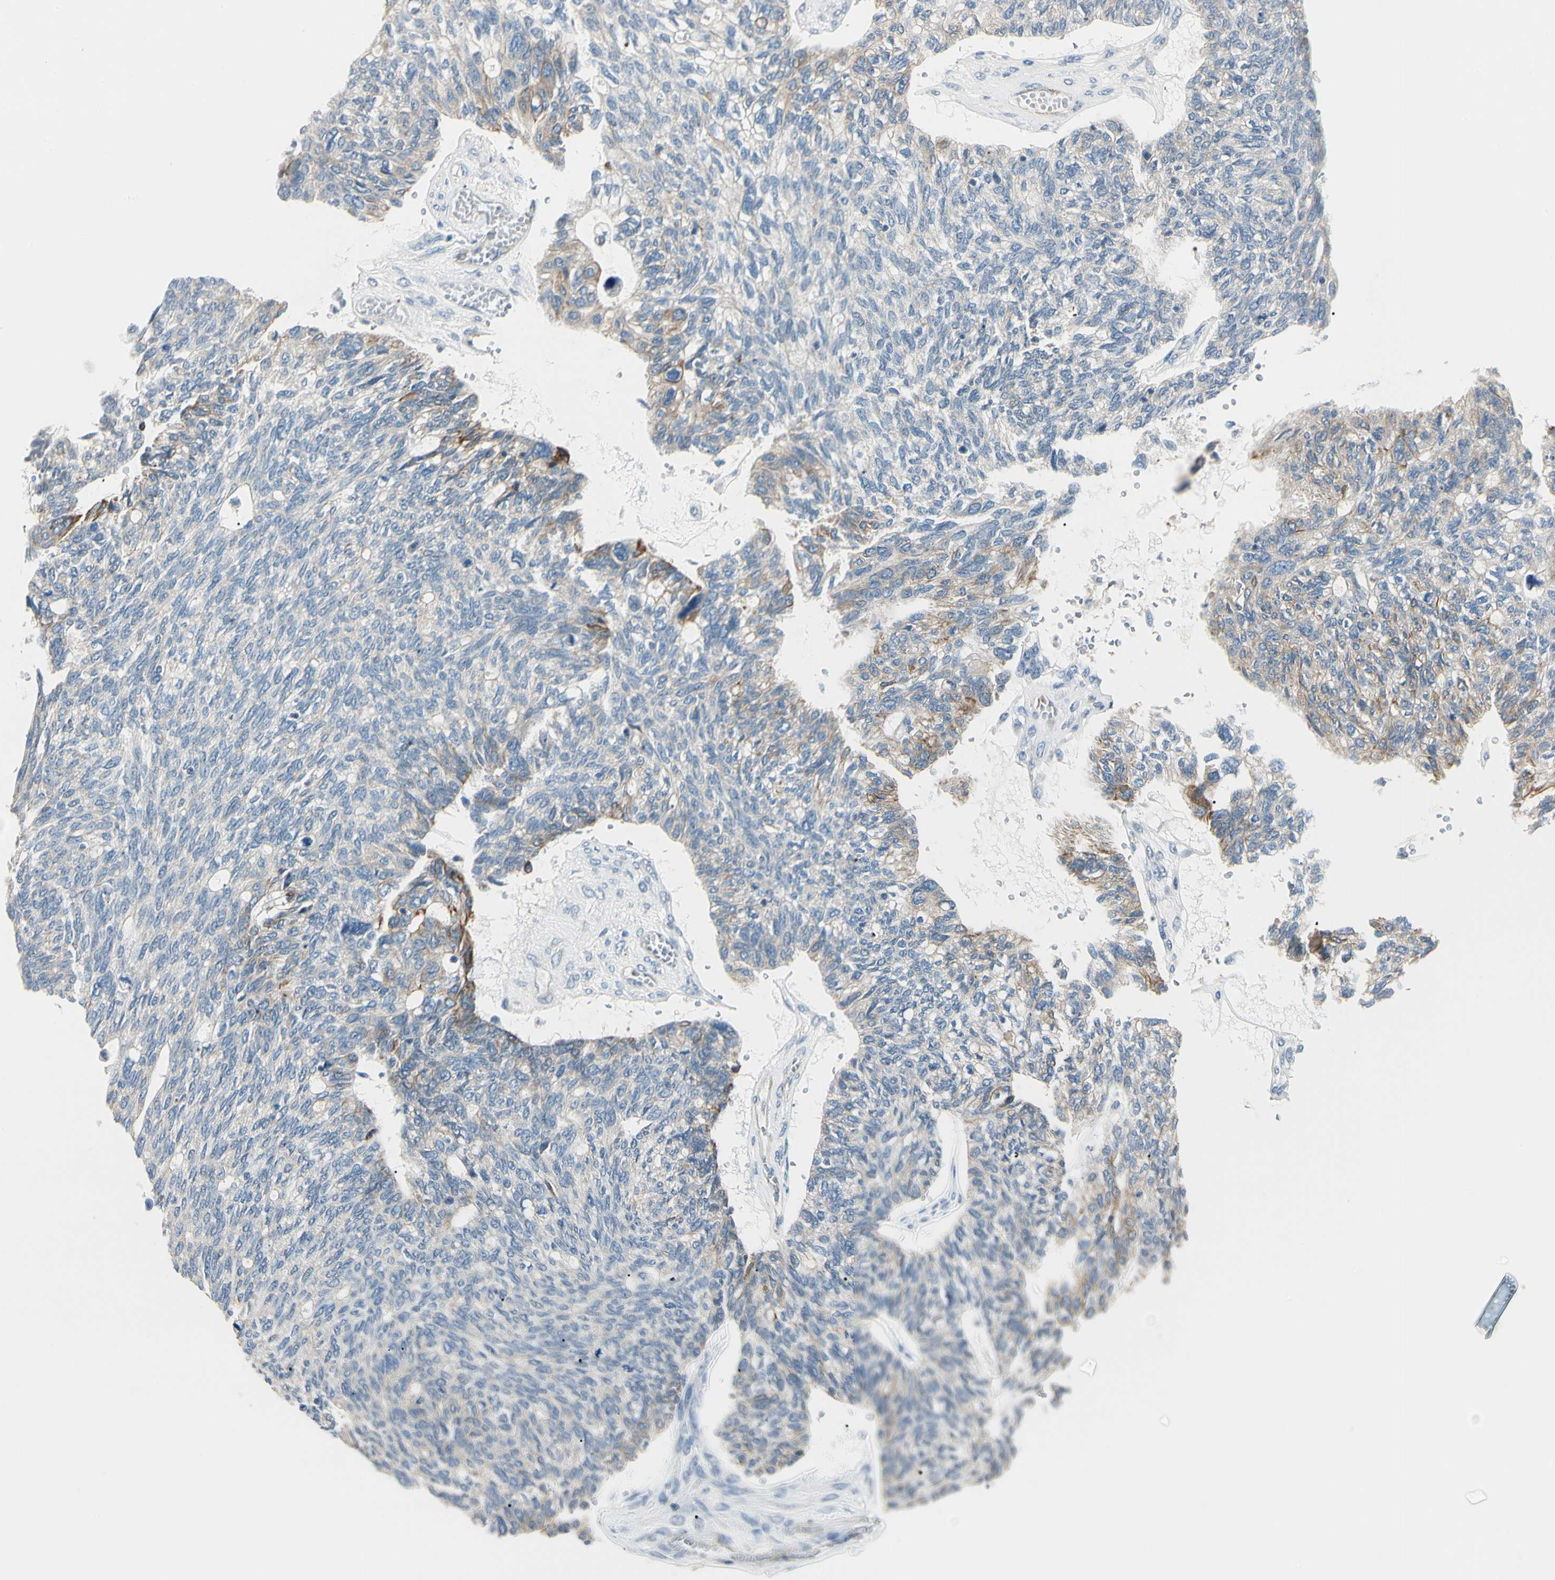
{"staining": {"intensity": "weak", "quantity": "25%-75%", "location": "cytoplasmic/membranous"}, "tissue": "ovarian cancer", "cell_type": "Tumor cells", "image_type": "cancer", "snomed": [{"axis": "morphology", "description": "Cystadenocarcinoma, serous, NOS"}, {"axis": "topography", "description": "Ovary"}], "caption": "High-power microscopy captured an IHC histopathology image of ovarian serous cystadenocarcinoma, revealing weak cytoplasmic/membranous staining in about 25%-75% of tumor cells.", "gene": "DUSP12", "patient": {"sex": "female", "age": 79}}